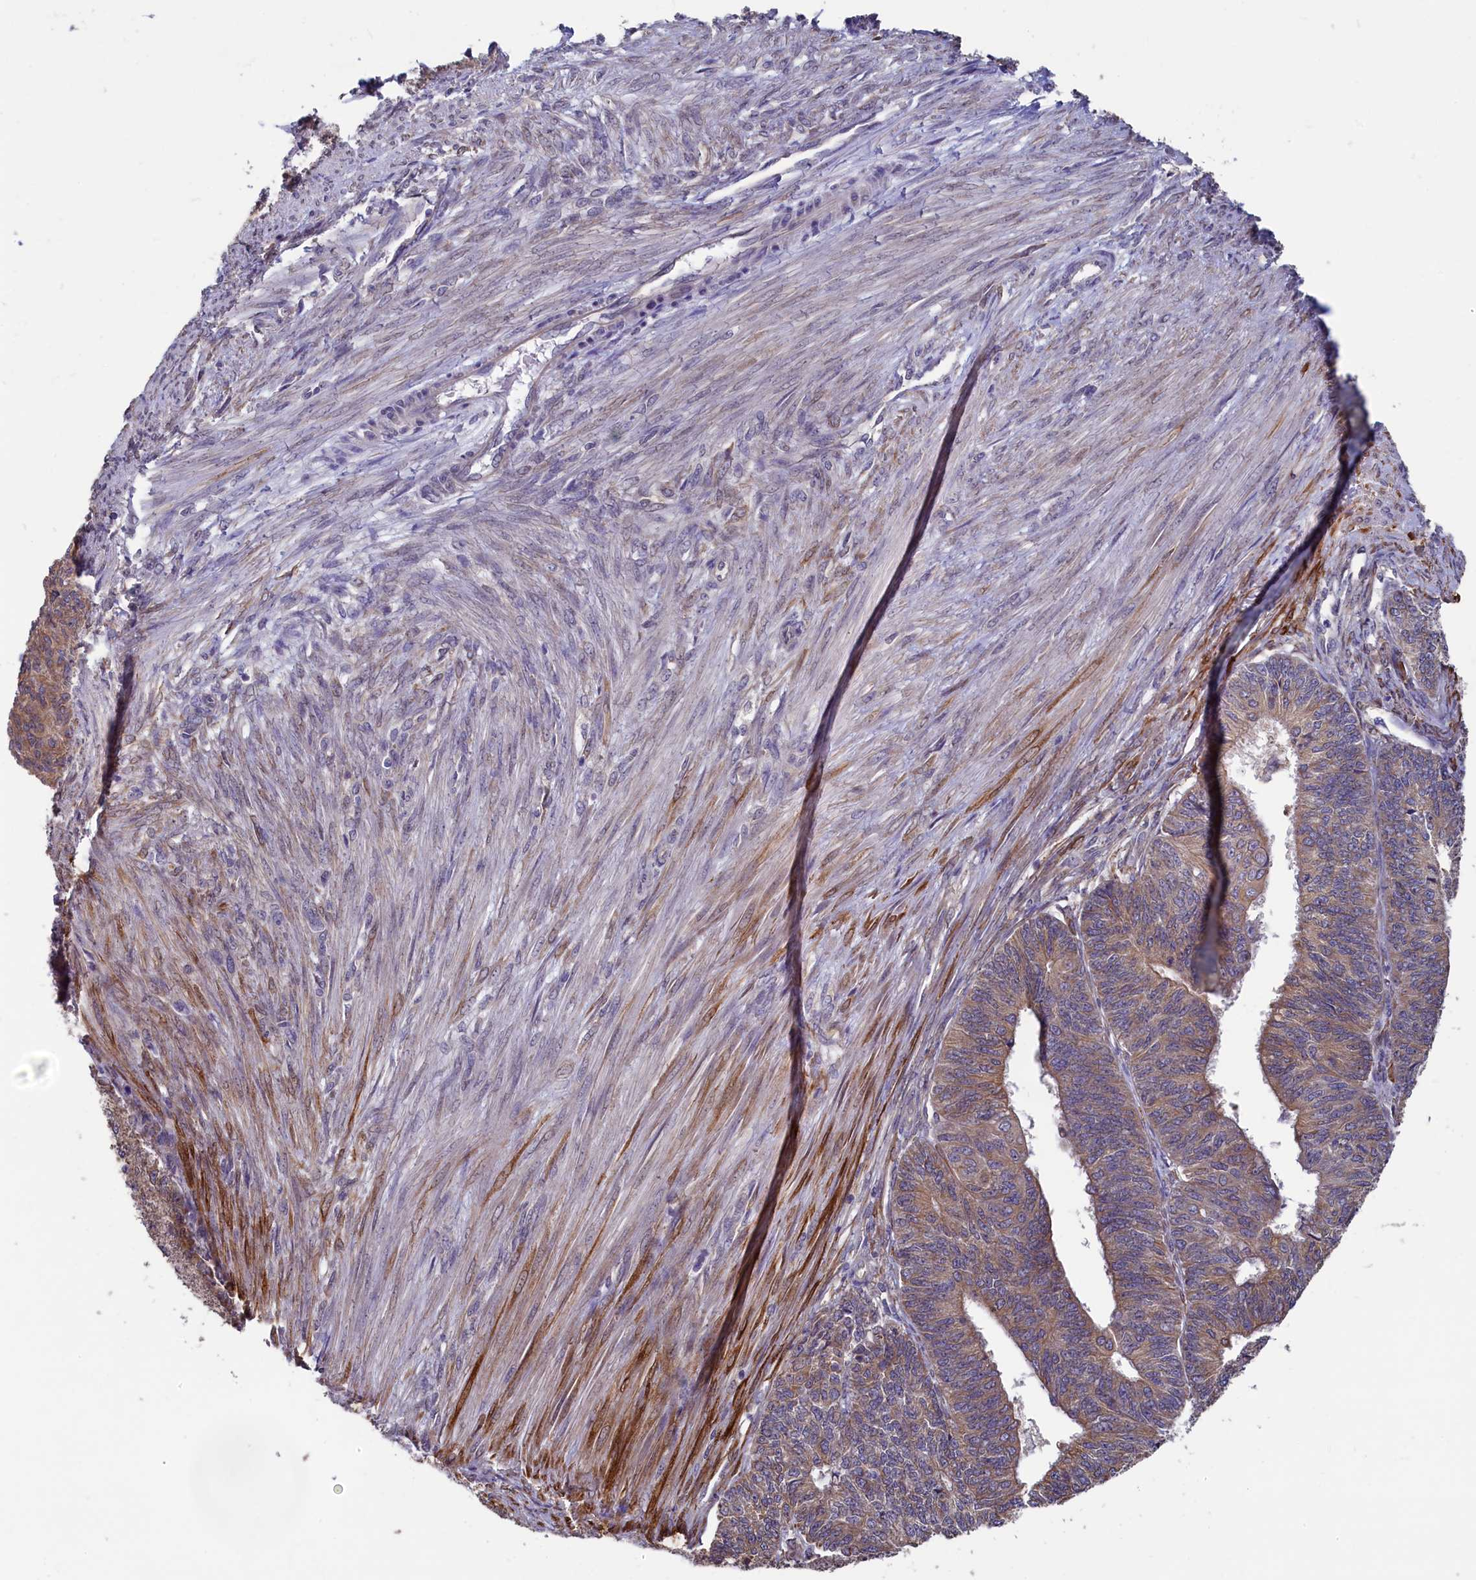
{"staining": {"intensity": "moderate", "quantity": ">75%", "location": "cytoplasmic/membranous"}, "tissue": "endometrial cancer", "cell_type": "Tumor cells", "image_type": "cancer", "snomed": [{"axis": "morphology", "description": "Adenocarcinoma, NOS"}, {"axis": "topography", "description": "Endometrium"}], "caption": "Immunohistochemical staining of human endometrial cancer exhibits medium levels of moderate cytoplasmic/membranous positivity in approximately >75% of tumor cells.", "gene": "SPATA2L", "patient": {"sex": "female", "age": 32}}